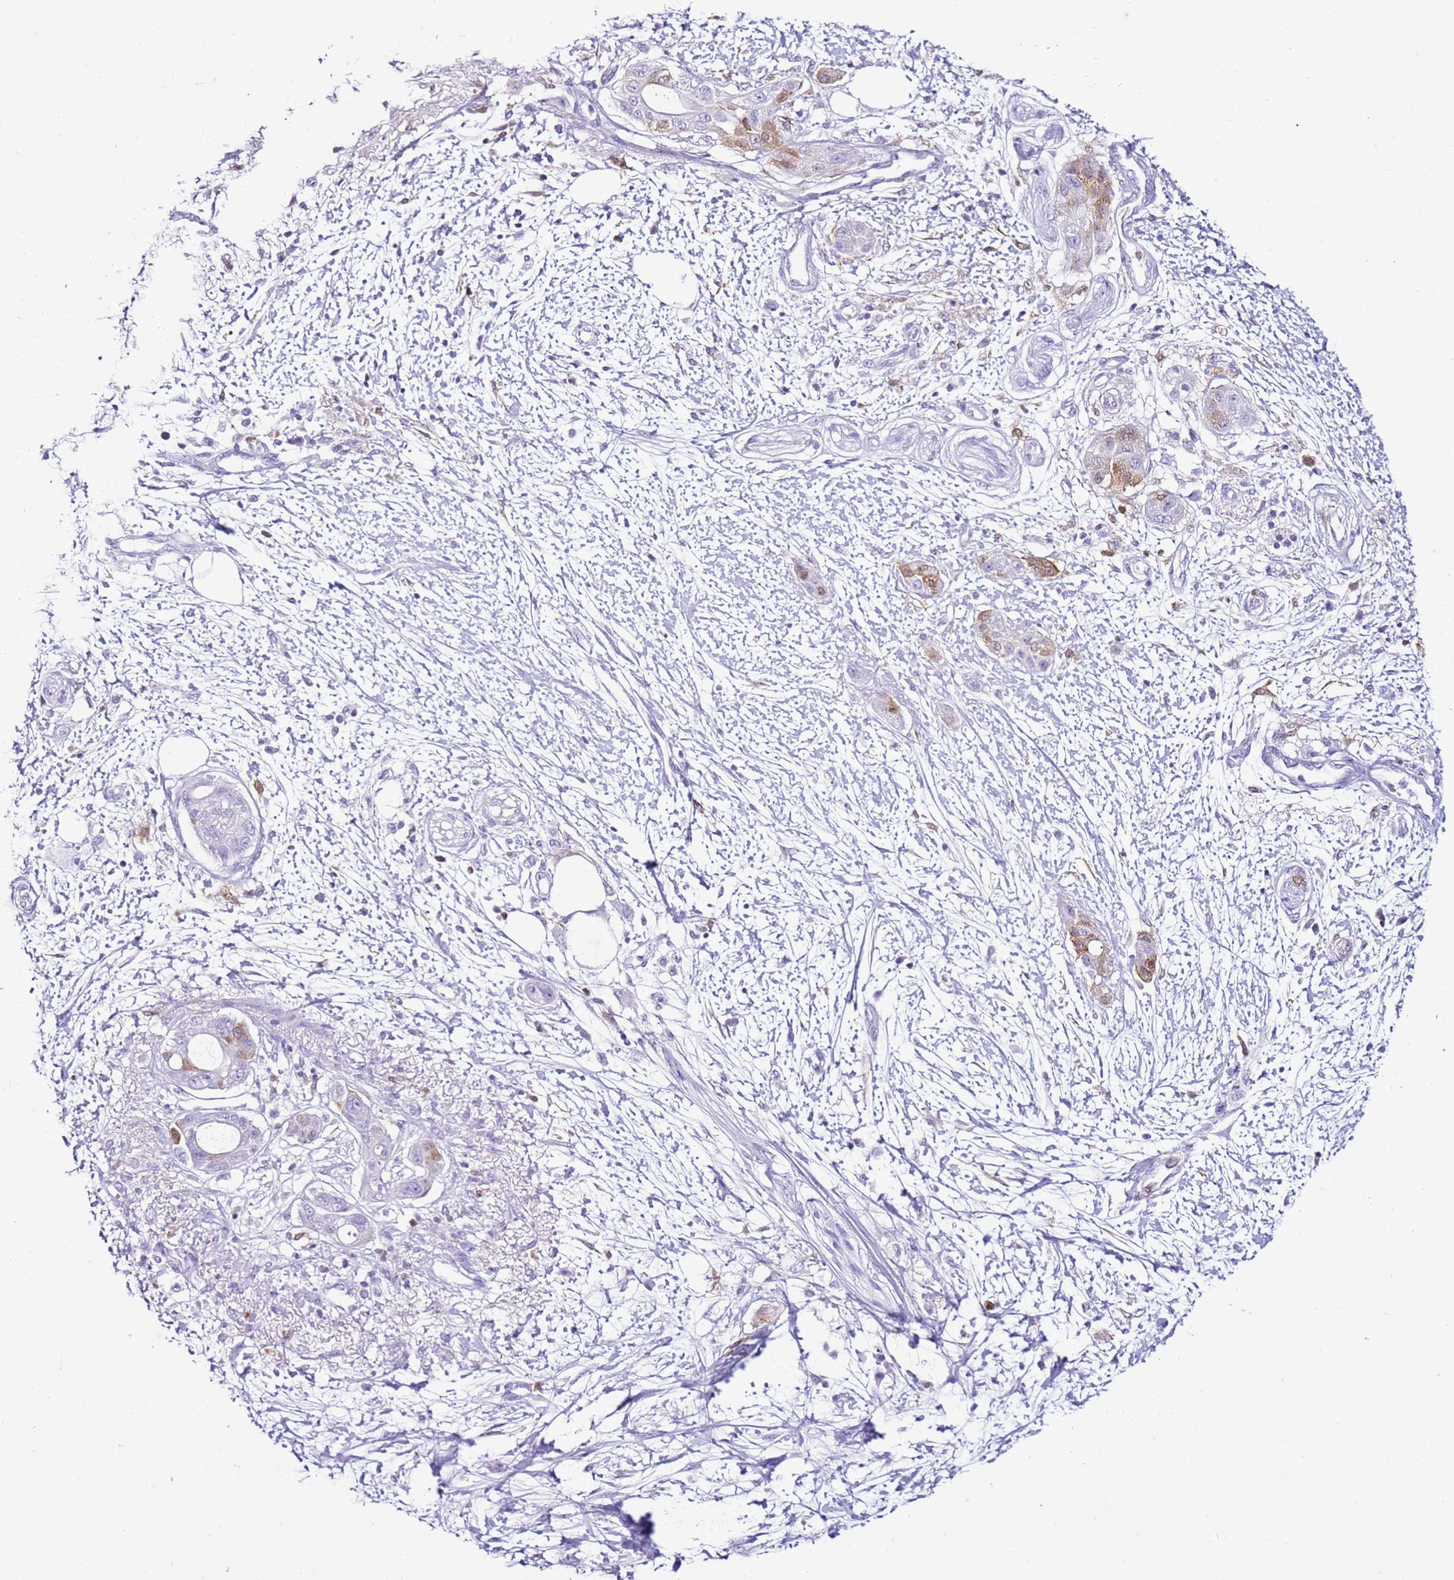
{"staining": {"intensity": "moderate", "quantity": "<25%", "location": "cytoplasmic/membranous"}, "tissue": "pancreatic cancer", "cell_type": "Tumor cells", "image_type": "cancer", "snomed": [{"axis": "morphology", "description": "Adenocarcinoma, NOS"}, {"axis": "topography", "description": "Pancreas"}], "caption": "Moderate cytoplasmic/membranous protein staining is present in about <25% of tumor cells in adenocarcinoma (pancreatic).", "gene": "SPC25", "patient": {"sex": "male", "age": 68}}